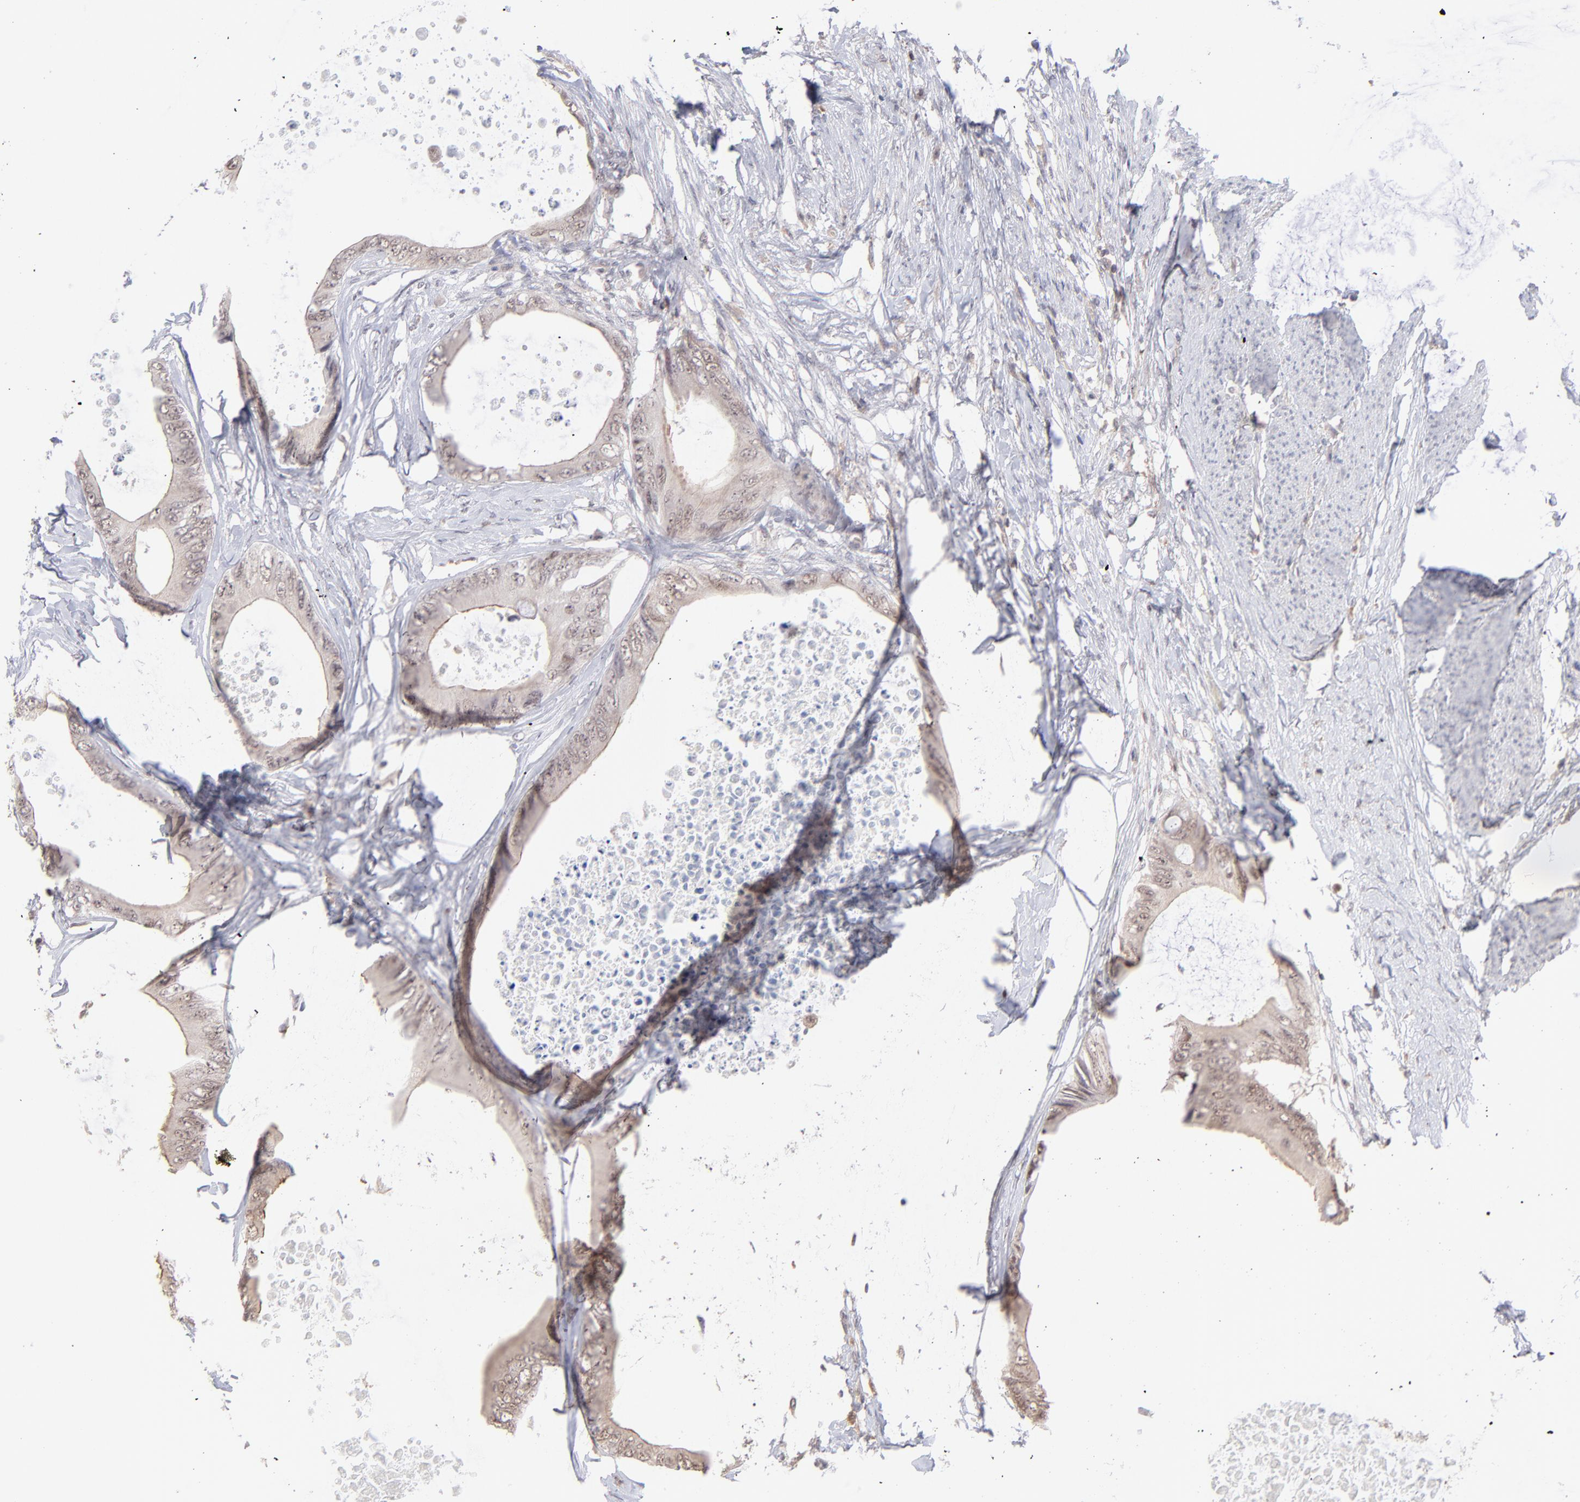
{"staining": {"intensity": "negative", "quantity": "none", "location": "none"}, "tissue": "colorectal cancer", "cell_type": "Tumor cells", "image_type": "cancer", "snomed": [{"axis": "morphology", "description": "Normal tissue, NOS"}, {"axis": "morphology", "description": "Adenocarcinoma, NOS"}, {"axis": "topography", "description": "Rectum"}, {"axis": "topography", "description": "Peripheral nerve tissue"}], "caption": "High power microscopy photomicrograph of an immunohistochemistry histopathology image of colorectal cancer, revealing no significant expression in tumor cells.", "gene": "OAS1", "patient": {"sex": "female", "age": 77}}